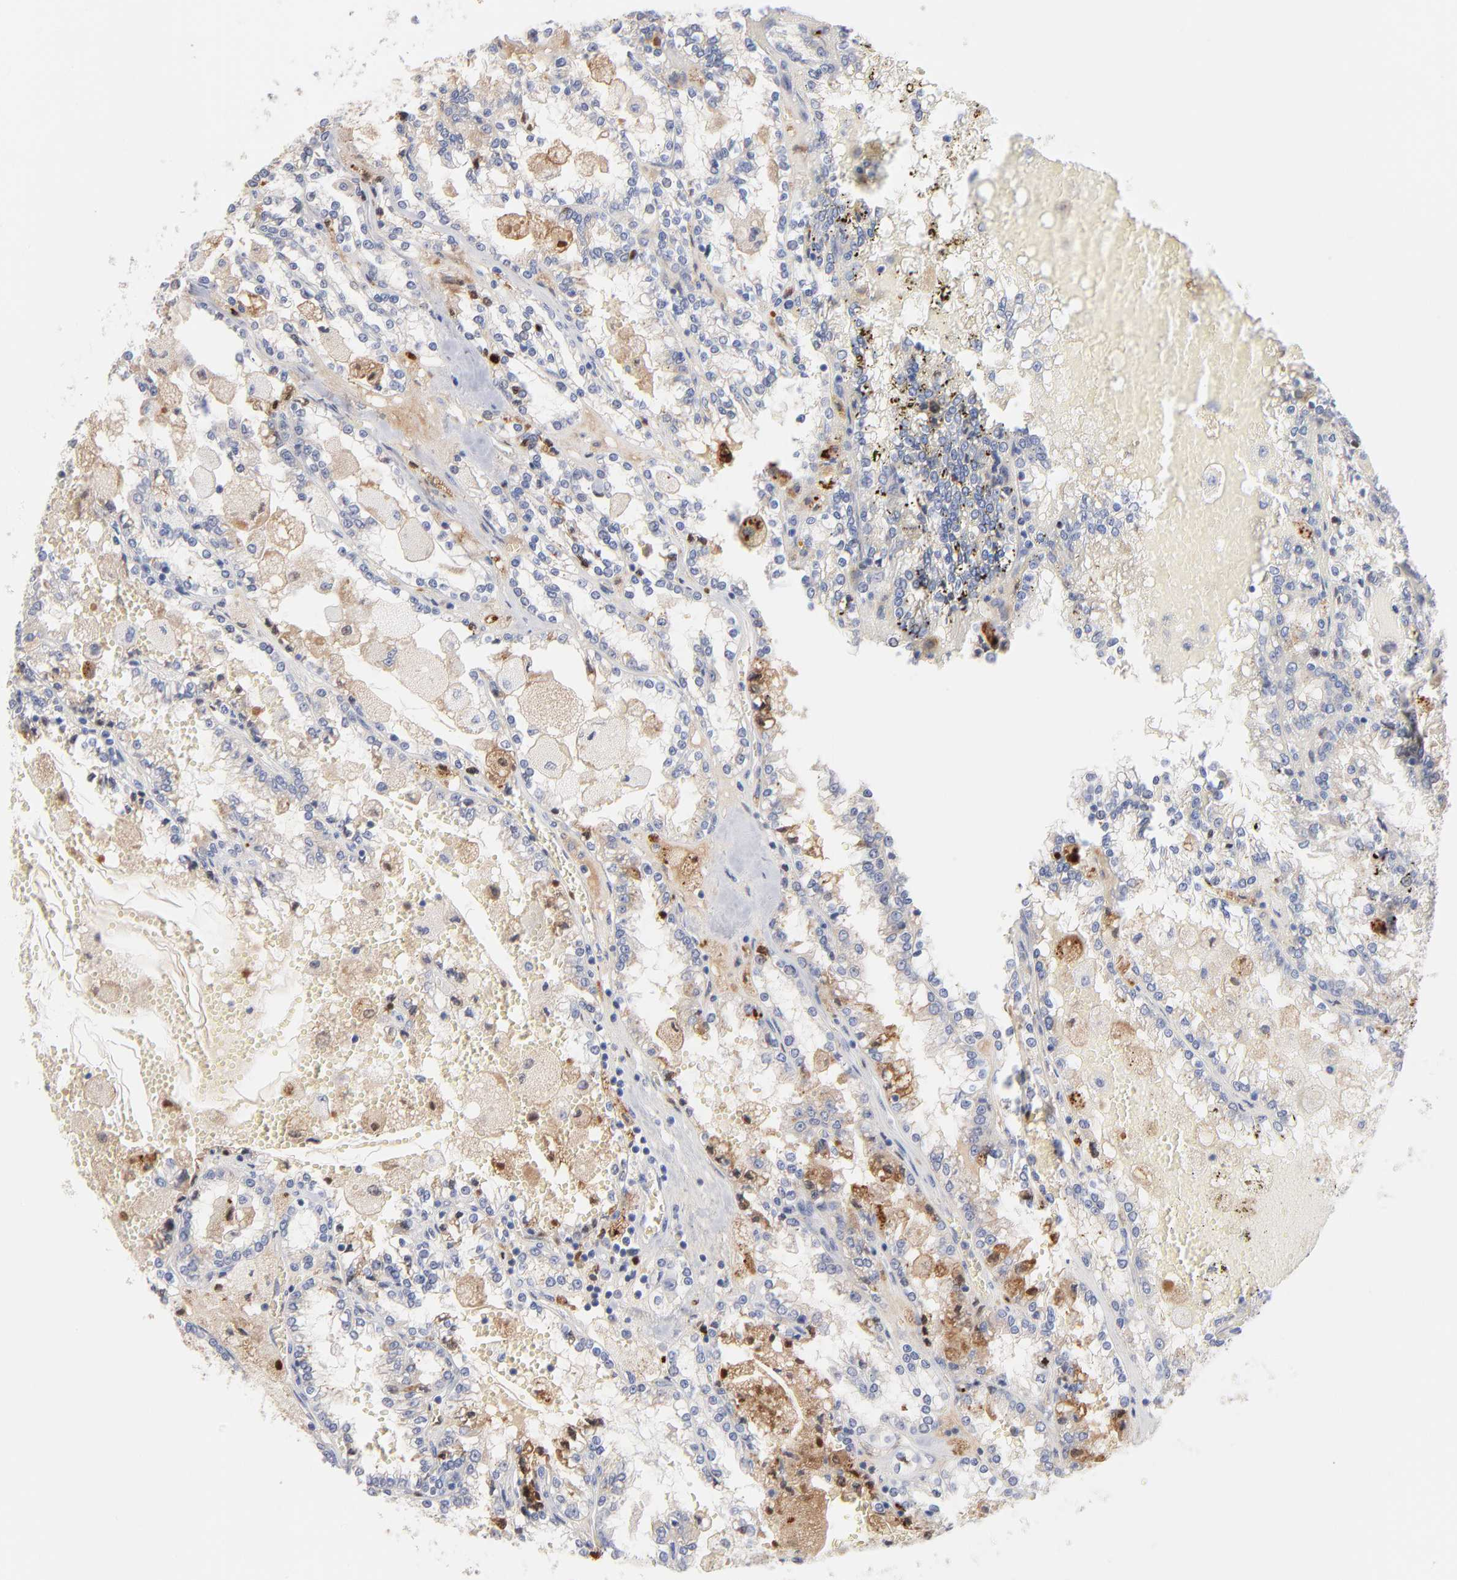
{"staining": {"intensity": "strong", "quantity": "<25%", "location": "cytoplasmic/membranous"}, "tissue": "renal cancer", "cell_type": "Tumor cells", "image_type": "cancer", "snomed": [{"axis": "morphology", "description": "Adenocarcinoma, NOS"}, {"axis": "topography", "description": "Kidney"}], "caption": "Tumor cells show medium levels of strong cytoplasmic/membranous positivity in approximately <25% of cells in human renal cancer.", "gene": "F12", "patient": {"sex": "female", "age": 56}}